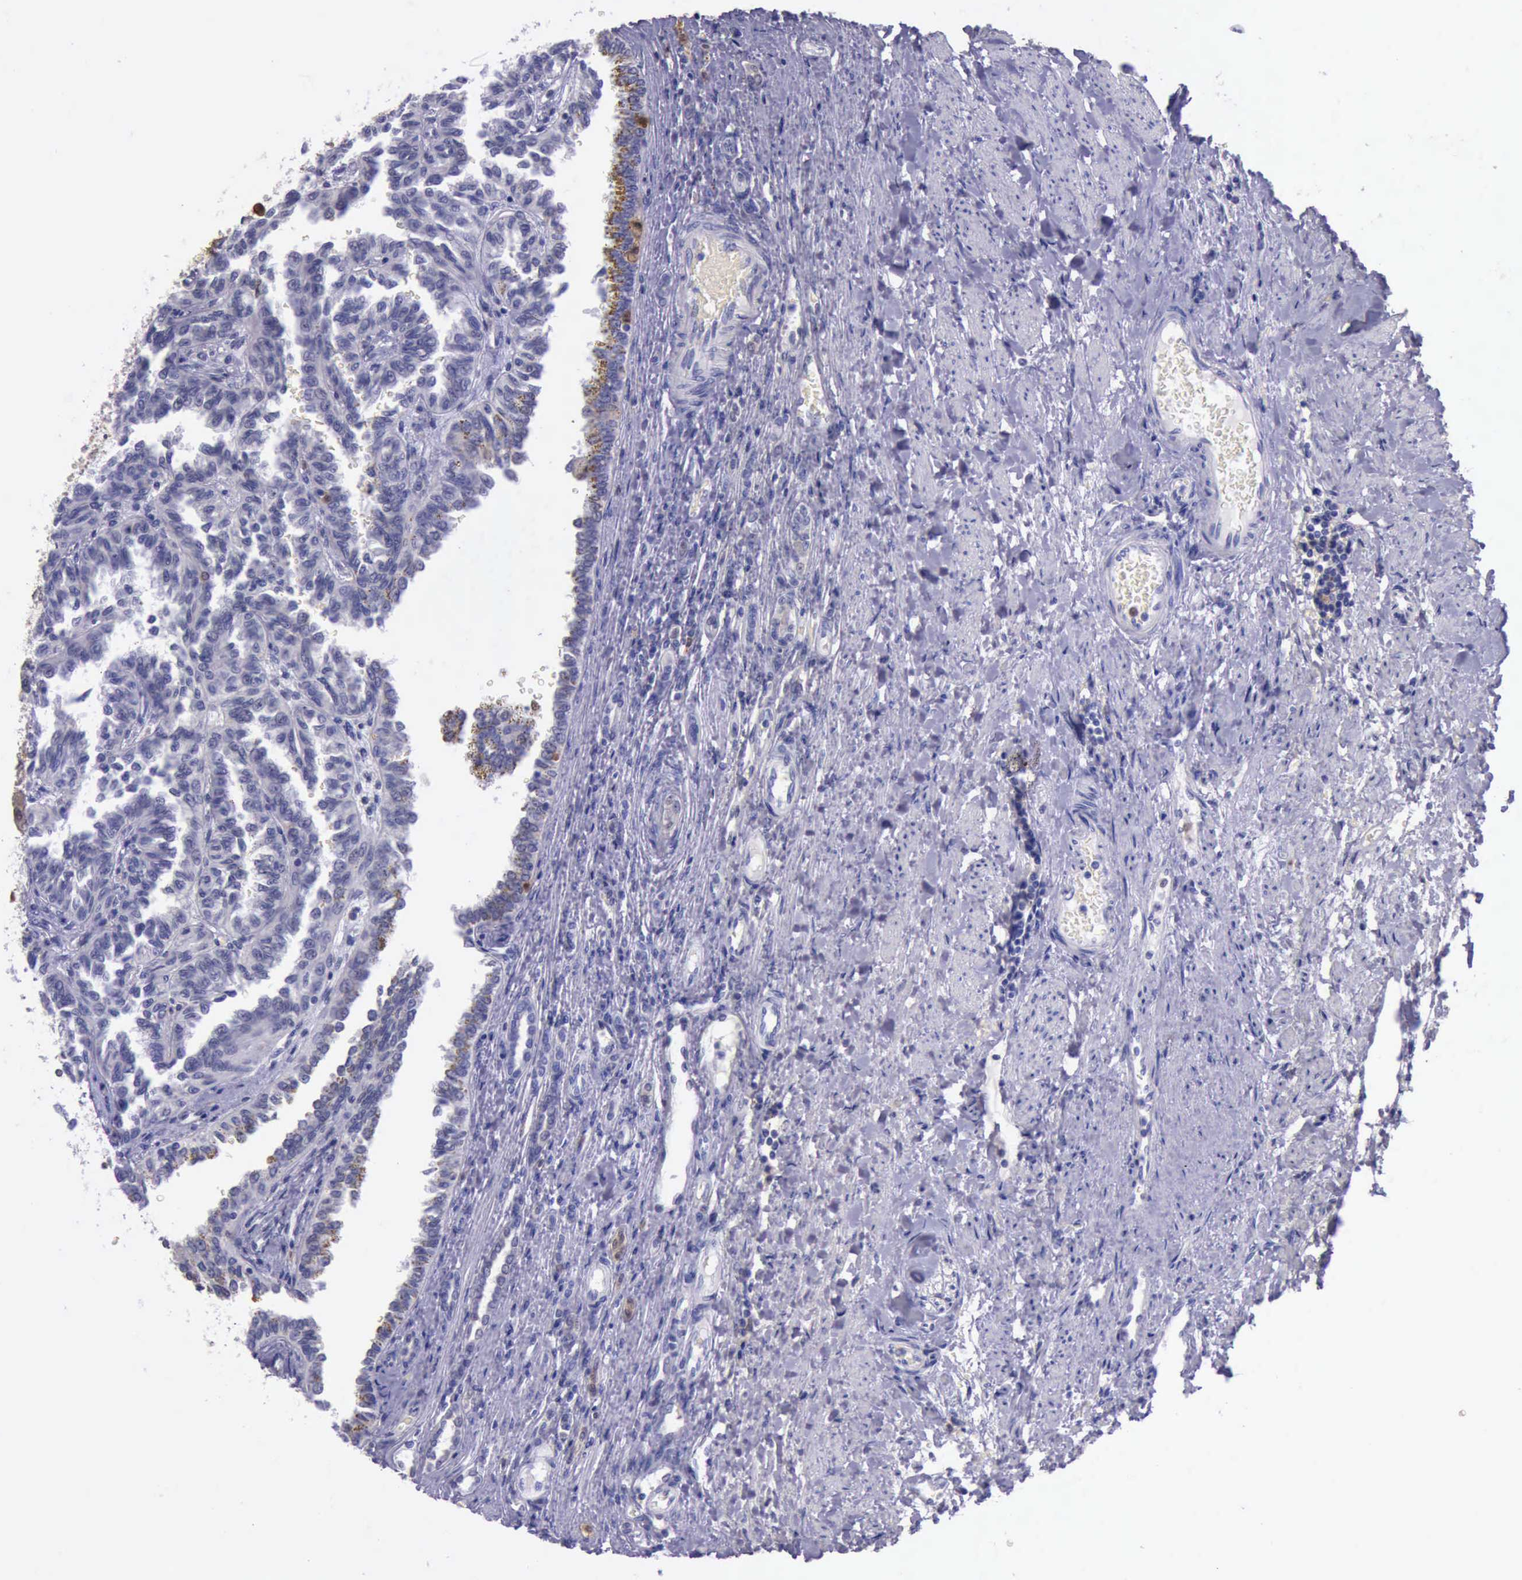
{"staining": {"intensity": "weak", "quantity": "<25%", "location": "cytoplasmic/membranous,nuclear"}, "tissue": "renal cancer", "cell_type": "Tumor cells", "image_type": "cancer", "snomed": [{"axis": "morphology", "description": "Inflammation, NOS"}, {"axis": "morphology", "description": "Adenocarcinoma, NOS"}, {"axis": "topography", "description": "Kidney"}], "caption": "There is no significant positivity in tumor cells of renal cancer (adenocarcinoma).", "gene": "TYMP", "patient": {"sex": "male", "age": 68}}